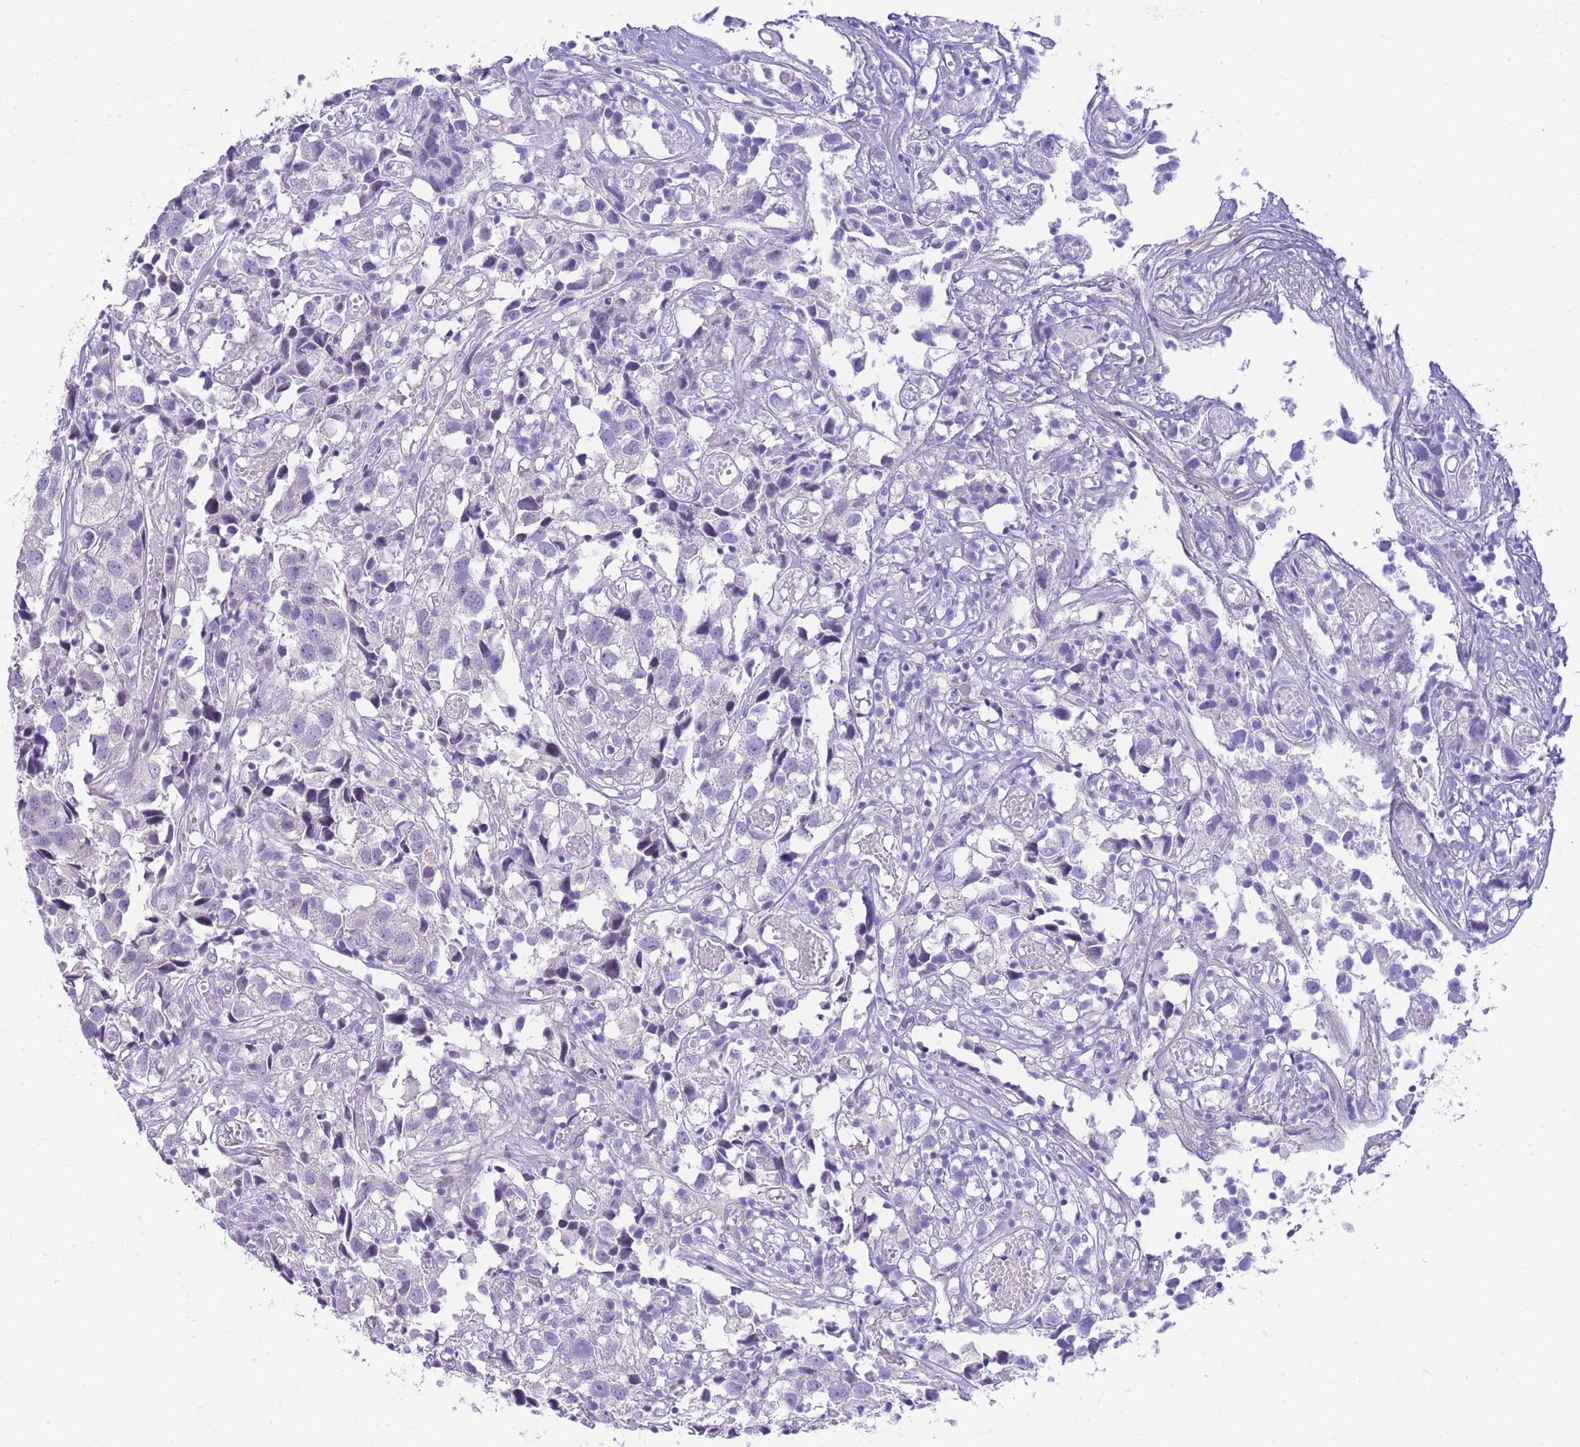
{"staining": {"intensity": "negative", "quantity": "none", "location": "none"}, "tissue": "urothelial cancer", "cell_type": "Tumor cells", "image_type": "cancer", "snomed": [{"axis": "morphology", "description": "Urothelial carcinoma, High grade"}, {"axis": "topography", "description": "Urinary bladder"}], "caption": "A high-resolution image shows IHC staining of urothelial carcinoma (high-grade), which demonstrates no significant positivity in tumor cells.", "gene": "TIFAB", "patient": {"sex": "female", "age": 75}}